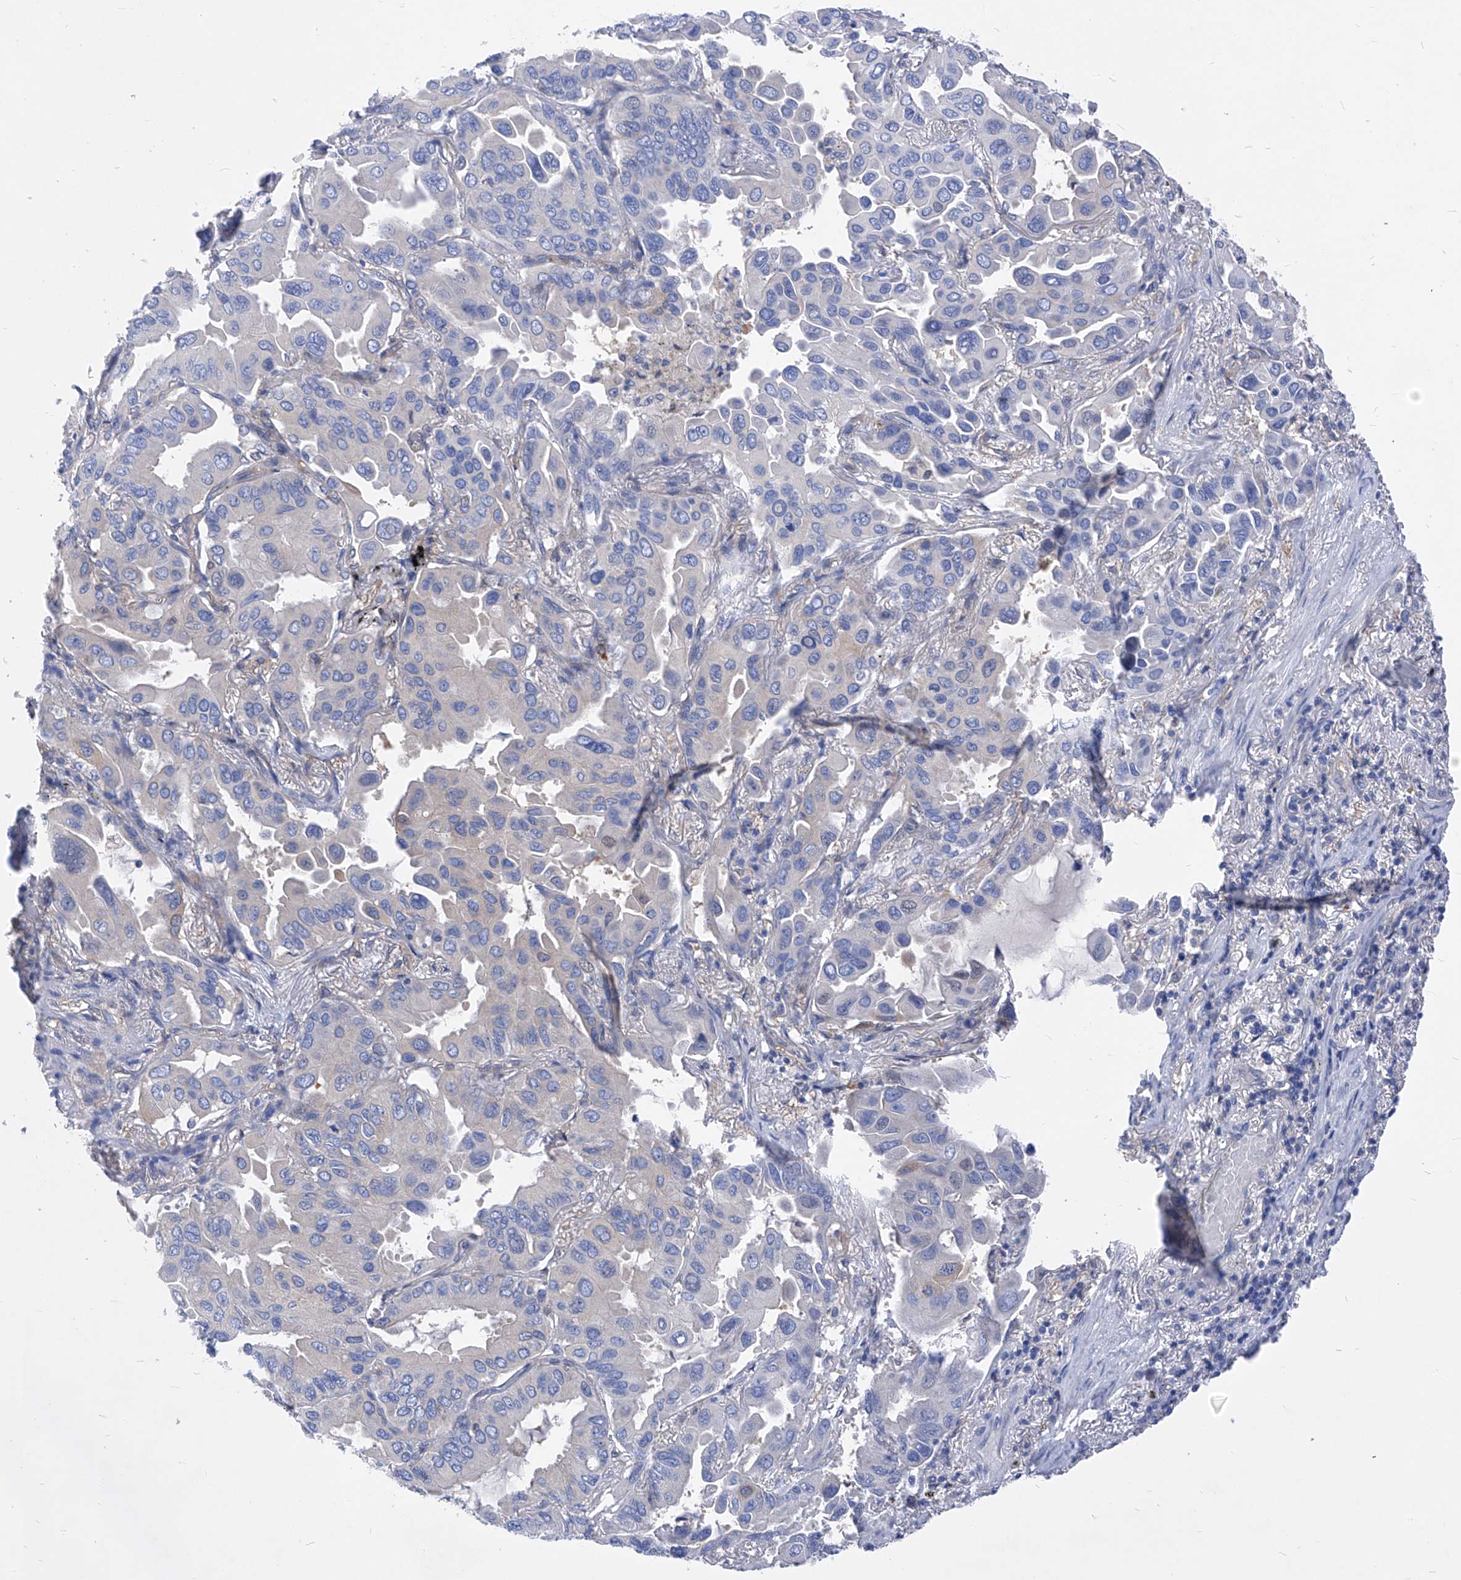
{"staining": {"intensity": "negative", "quantity": "none", "location": "none"}, "tissue": "lung cancer", "cell_type": "Tumor cells", "image_type": "cancer", "snomed": [{"axis": "morphology", "description": "Adenocarcinoma, NOS"}, {"axis": "topography", "description": "Lung"}], "caption": "This is a histopathology image of immunohistochemistry (IHC) staining of lung cancer (adenocarcinoma), which shows no staining in tumor cells.", "gene": "XPNPEP1", "patient": {"sex": "male", "age": 64}}